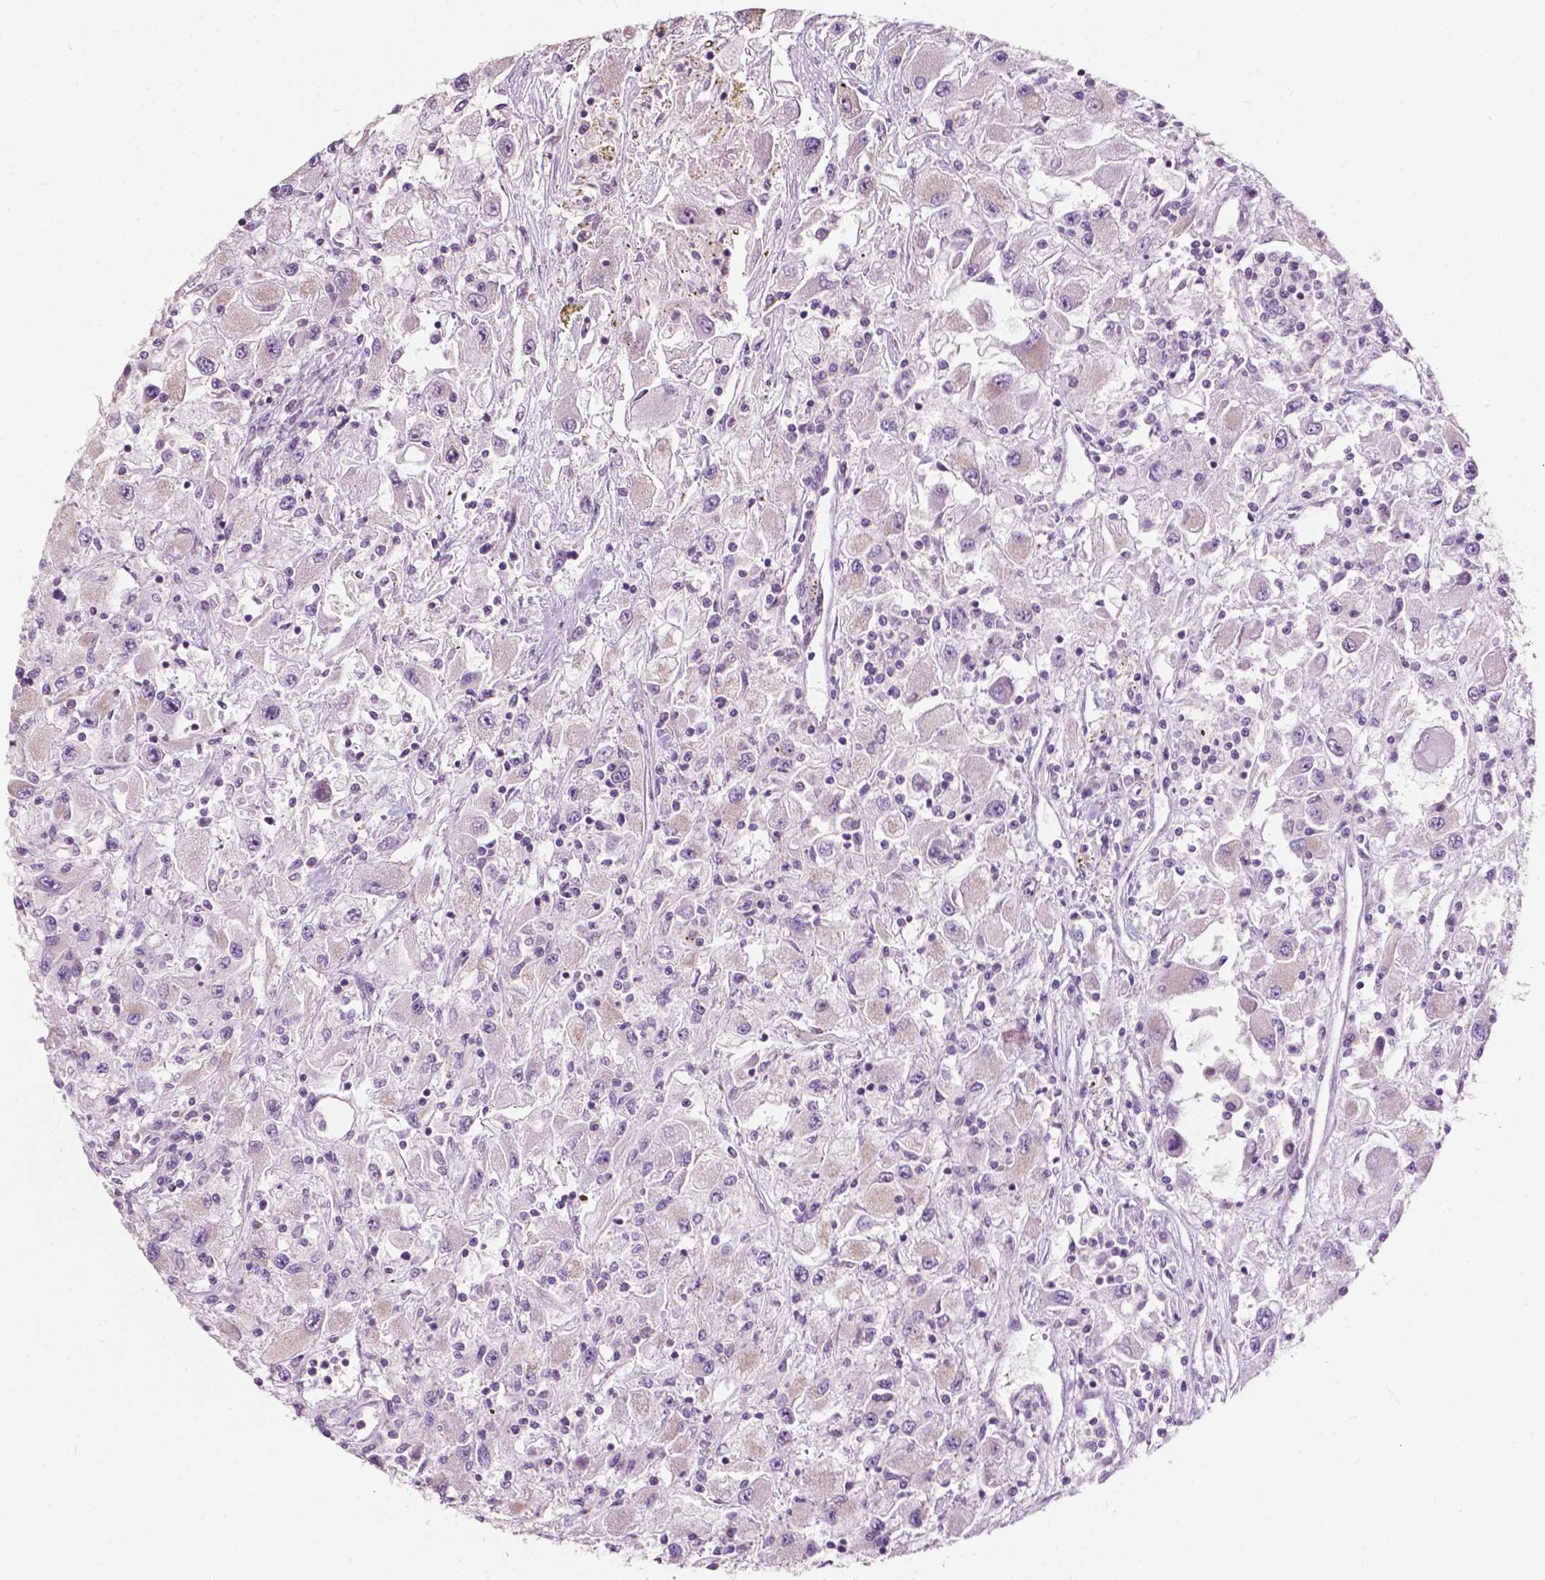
{"staining": {"intensity": "negative", "quantity": "none", "location": "none"}, "tissue": "renal cancer", "cell_type": "Tumor cells", "image_type": "cancer", "snomed": [{"axis": "morphology", "description": "Adenocarcinoma, NOS"}, {"axis": "topography", "description": "Kidney"}], "caption": "A high-resolution photomicrograph shows immunohistochemistry staining of renal cancer (adenocarcinoma), which reveals no significant staining in tumor cells.", "gene": "NDUFS1", "patient": {"sex": "female", "age": 67}}